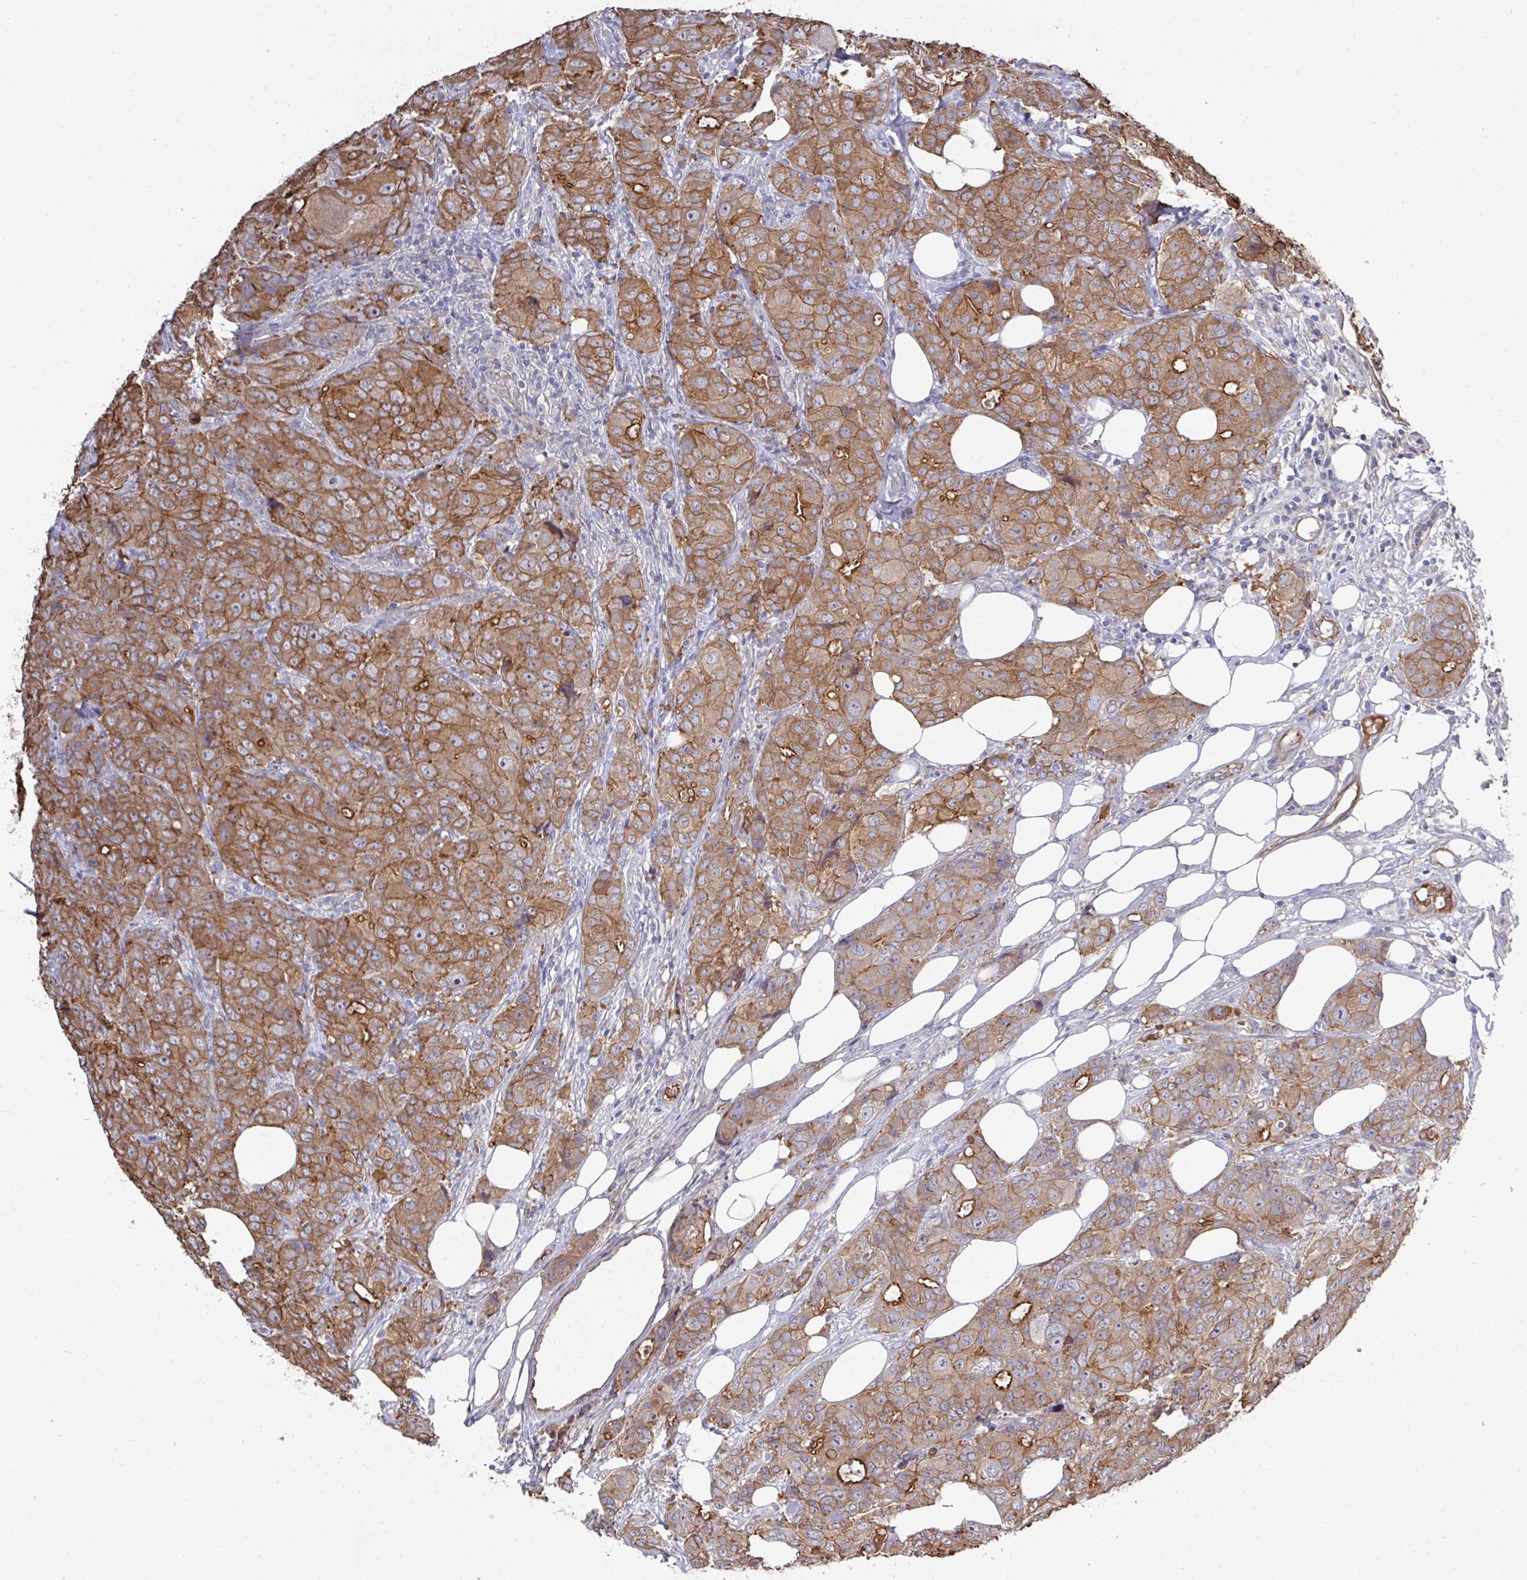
{"staining": {"intensity": "moderate", "quantity": ">75%", "location": "cytoplasmic/membranous"}, "tissue": "breast cancer", "cell_type": "Tumor cells", "image_type": "cancer", "snomed": [{"axis": "morphology", "description": "Duct carcinoma"}, {"axis": "topography", "description": "Breast"}], "caption": "Immunohistochemical staining of human breast cancer (invasive ductal carcinoma) exhibits moderate cytoplasmic/membranous protein staining in approximately >75% of tumor cells. The staining was performed using DAB (3,3'-diaminobenzidine) to visualize the protein expression in brown, while the nuclei were stained in blue with hematoxylin (Magnification: 20x).", "gene": "PRR5", "patient": {"sex": "female", "age": 43}}